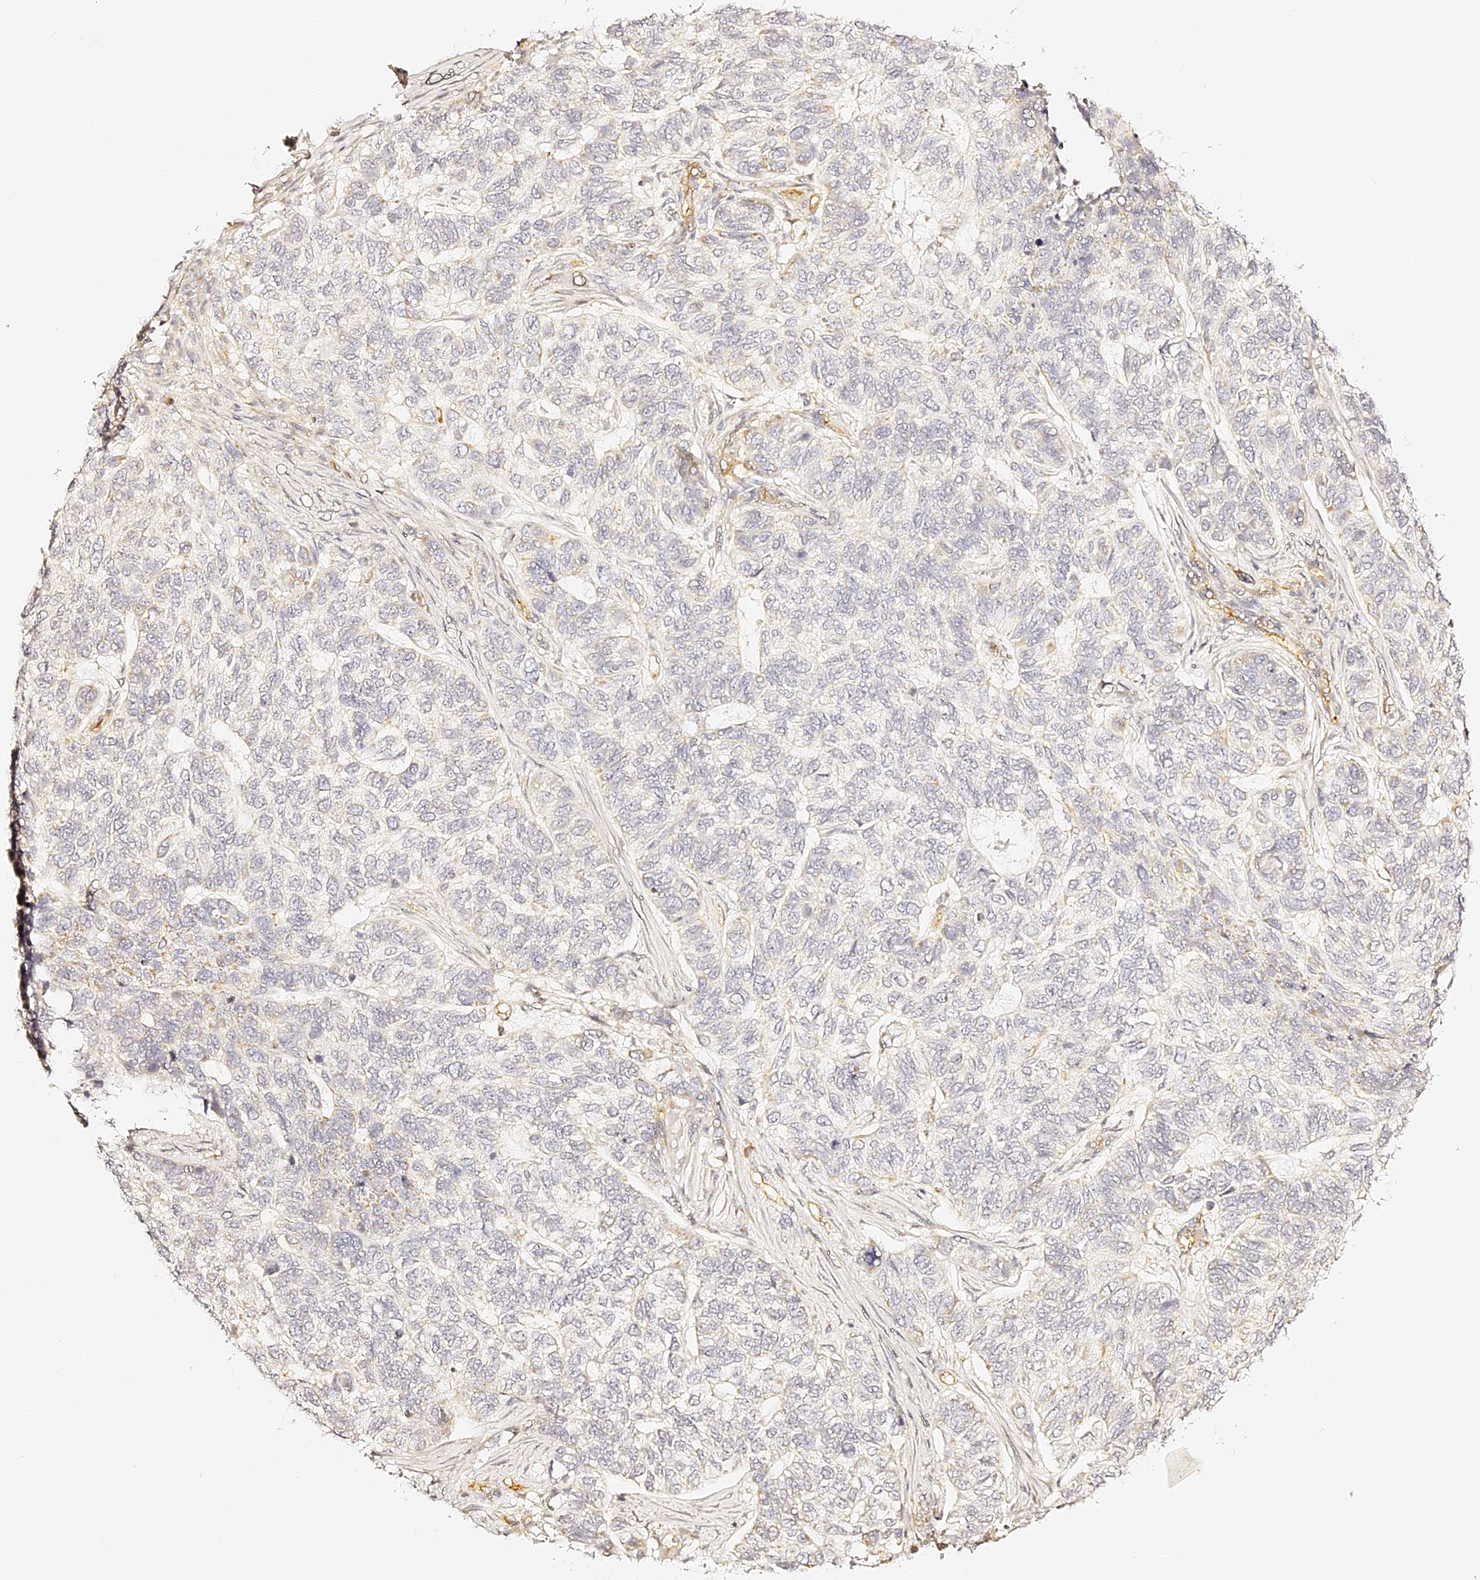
{"staining": {"intensity": "negative", "quantity": "none", "location": "none"}, "tissue": "skin cancer", "cell_type": "Tumor cells", "image_type": "cancer", "snomed": [{"axis": "morphology", "description": "Basal cell carcinoma"}, {"axis": "topography", "description": "Skin"}], "caption": "Immunohistochemistry histopathology image of skin cancer stained for a protein (brown), which shows no expression in tumor cells. Nuclei are stained in blue.", "gene": "SLC1A3", "patient": {"sex": "female", "age": 65}}